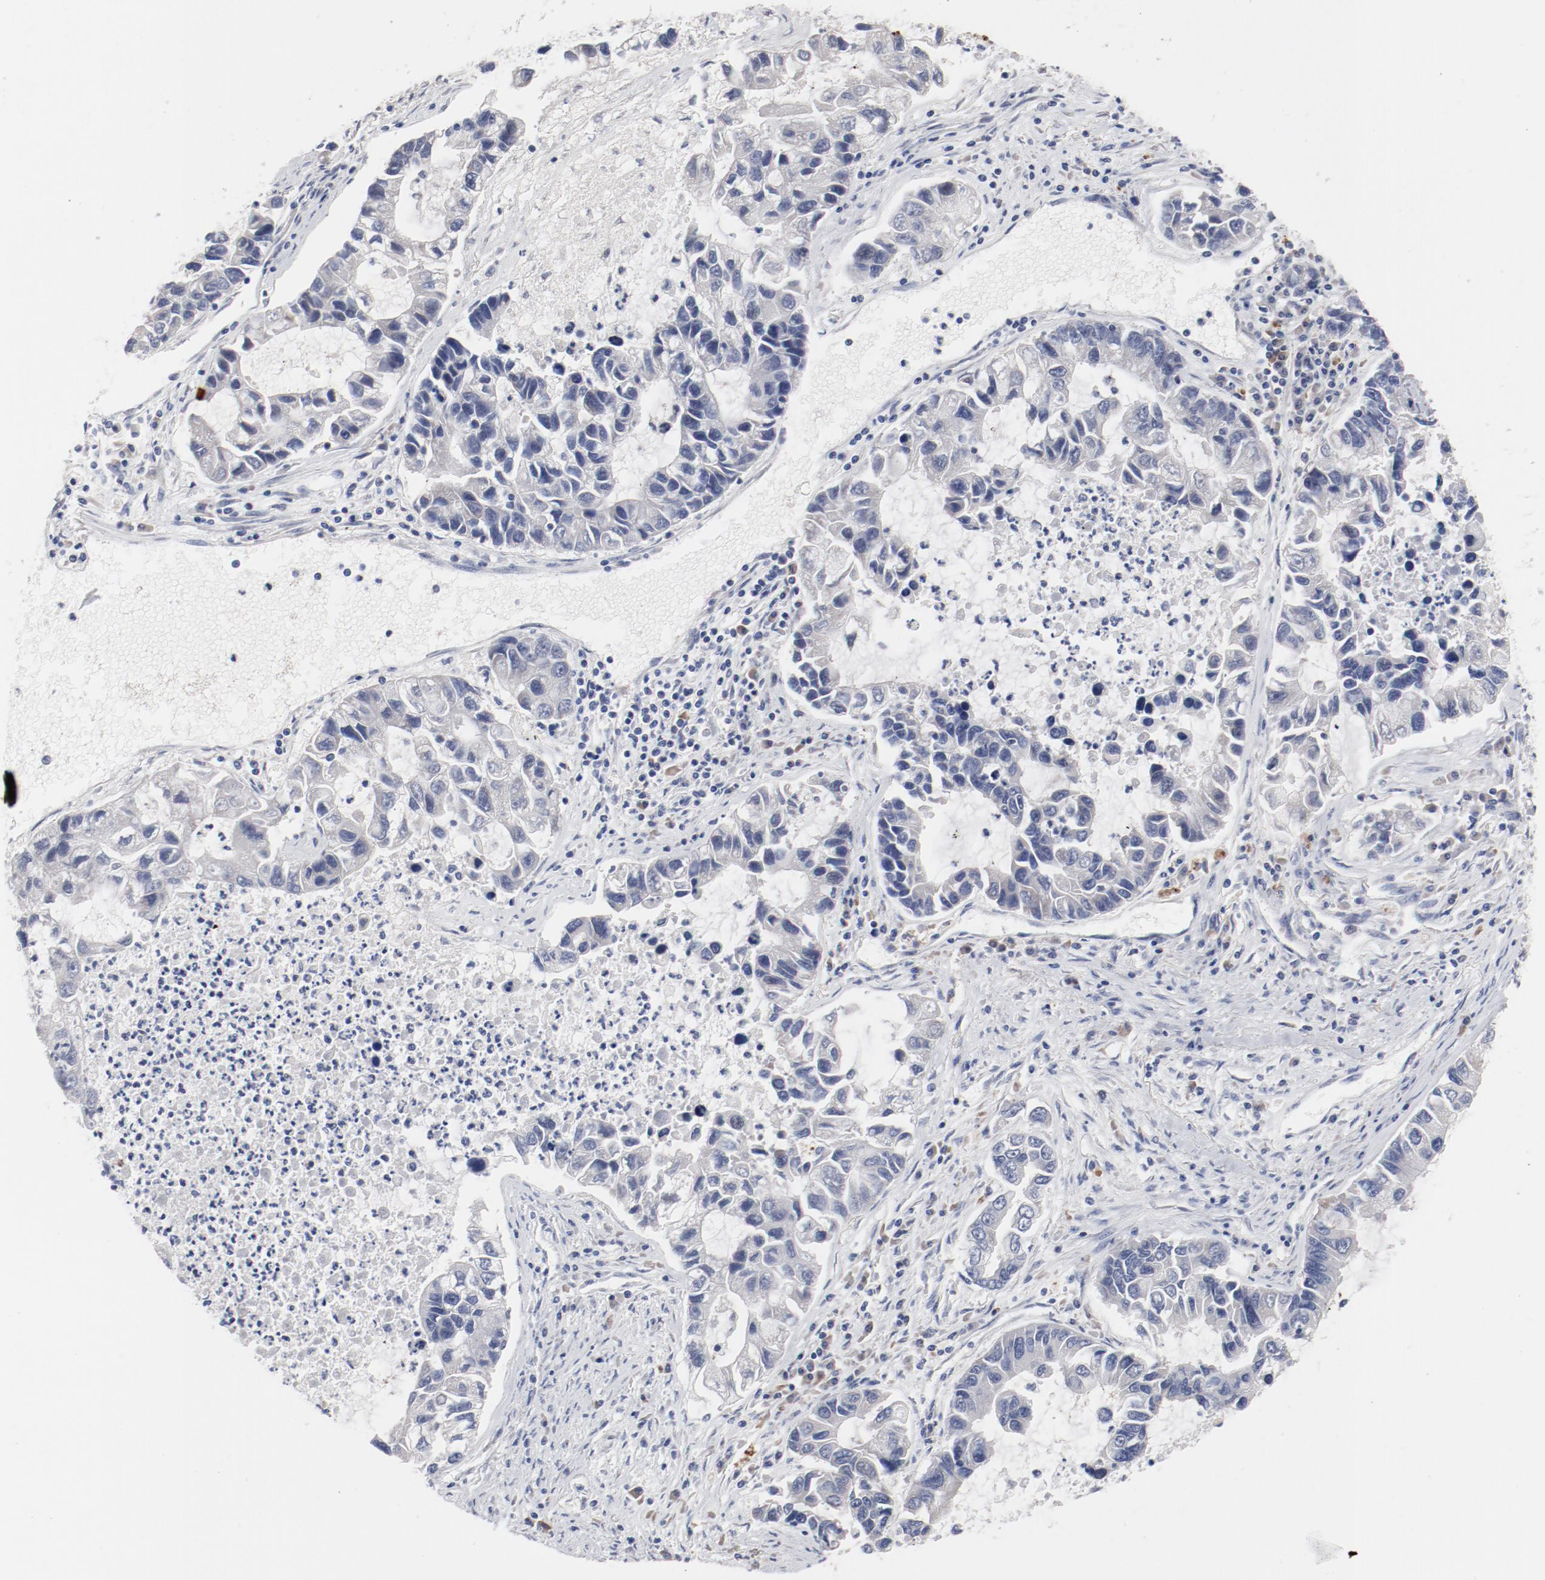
{"staining": {"intensity": "negative", "quantity": "none", "location": "none"}, "tissue": "lung cancer", "cell_type": "Tumor cells", "image_type": "cancer", "snomed": [{"axis": "morphology", "description": "Adenocarcinoma, NOS"}, {"axis": "topography", "description": "Lung"}], "caption": "The image shows no staining of tumor cells in lung adenocarcinoma.", "gene": "KCNK13", "patient": {"sex": "female", "age": 51}}